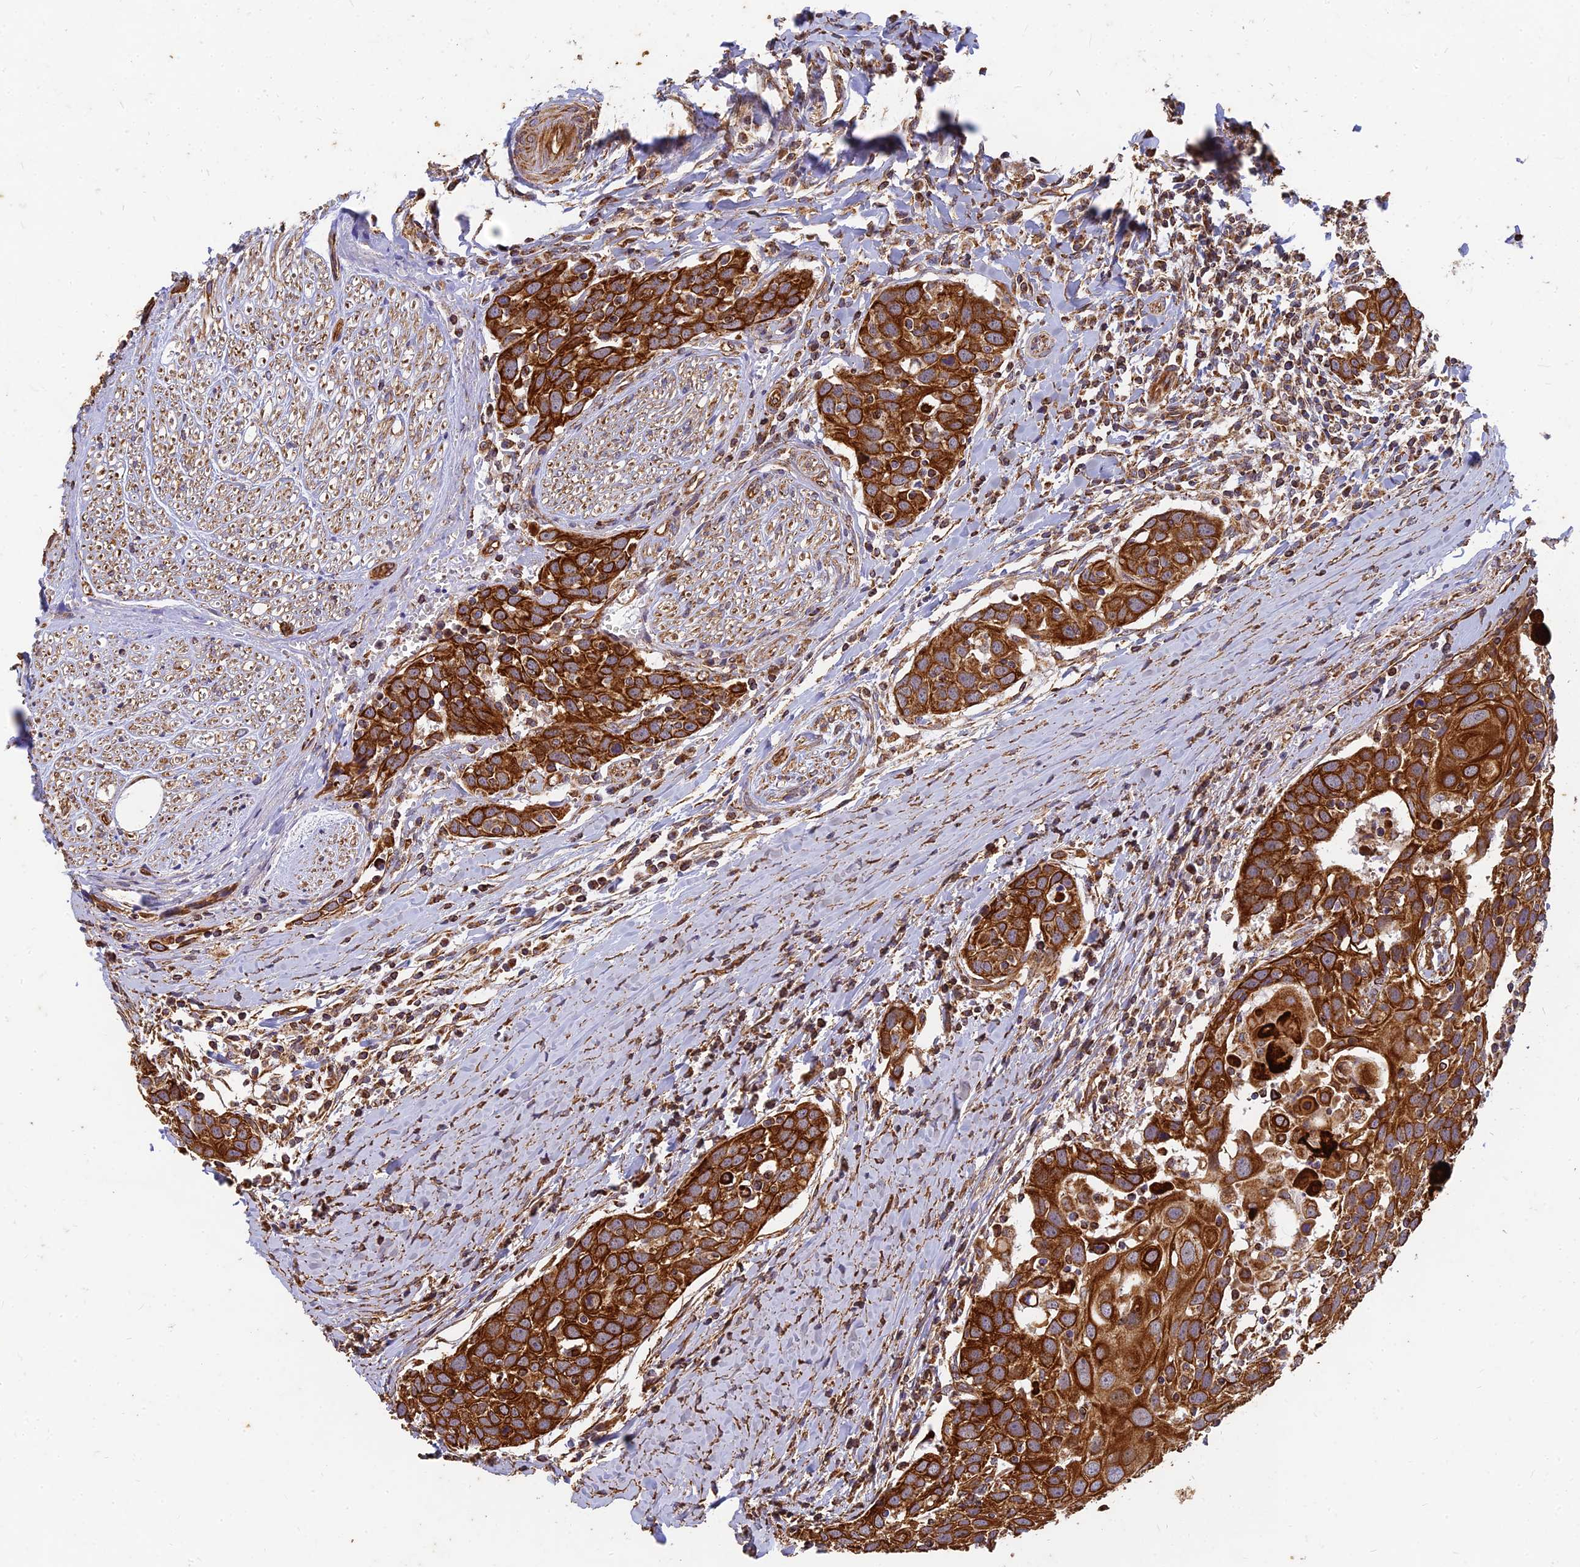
{"staining": {"intensity": "strong", "quantity": ">75%", "location": "cytoplasmic/membranous"}, "tissue": "head and neck cancer", "cell_type": "Tumor cells", "image_type": "cancer", "snomed": [{"axis": "morphology", "description": "Squamous cell carcinoma, NOS"}, {"axis": "topography", "description": "Oral tissue"}, {"axis": "topography", "description": "Head-Neck"}], "caption": "About >75% of tumor cells in head and neck squamous cell carcinoma display strong cytoplasmic/membranous protein expression as visualized by brown immunohistochemical staining.", "gene": "DSTYK", "patient": {"sex": "female", "age": 50}}